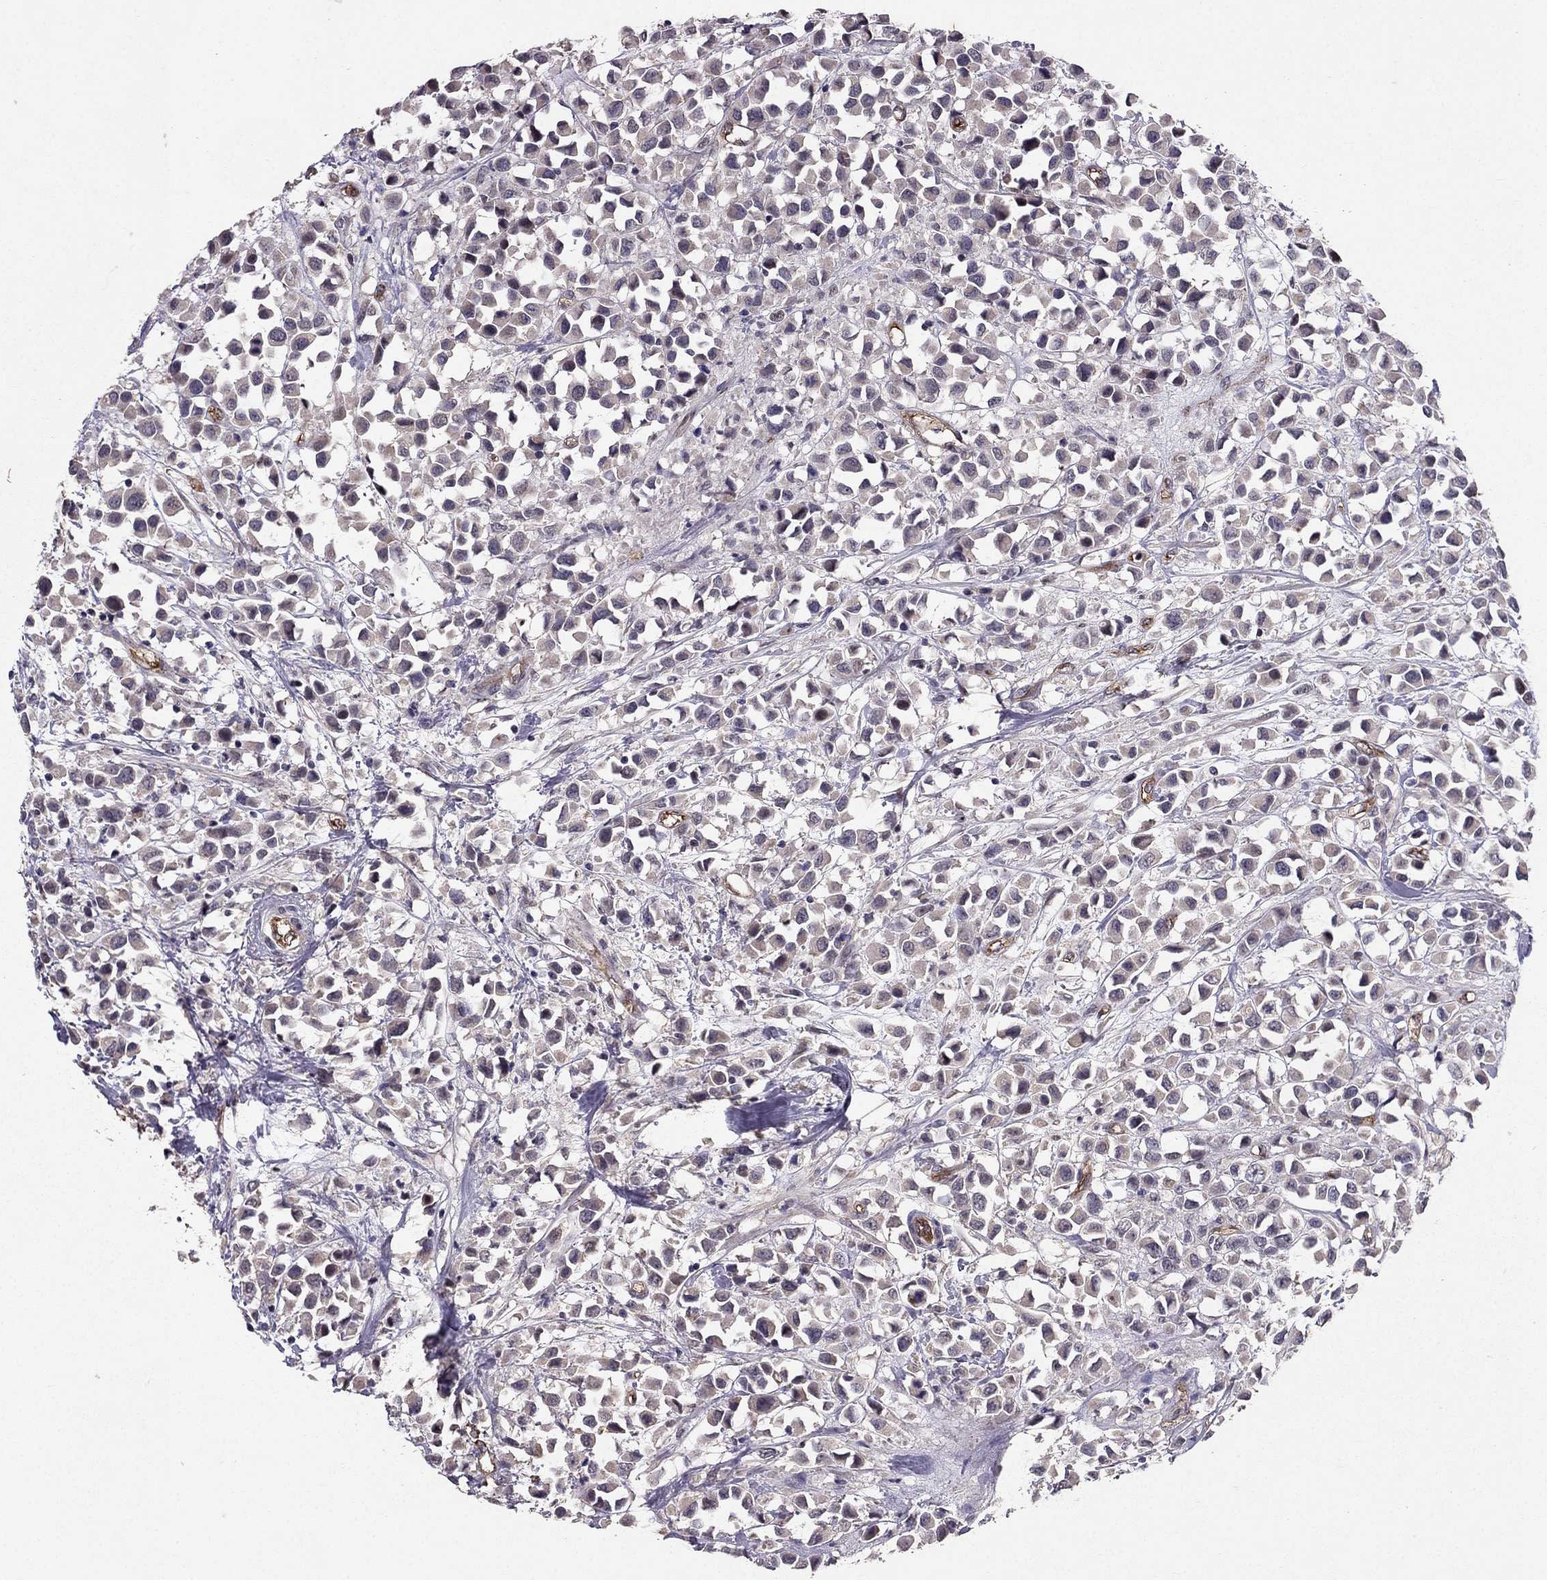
{"staining": {"intensity": "weak", "quantity": "<25%", "location": "cytoplasmic/membranous"}, "tissue": "breast cancer", "cell_type": "Tumor cells", "image_type": "cancer", "snomed": [{"axis": "morphology", "description": "Duct carcinoma"}, {"axis": "topography", "description": "Breast"}], "caption": "Breast cancer was stained to show a protein in brown. There is no significant positivity in tumor cells.", "gene": "RASIP1", "patient": {"sex": "female", "age": 61}}